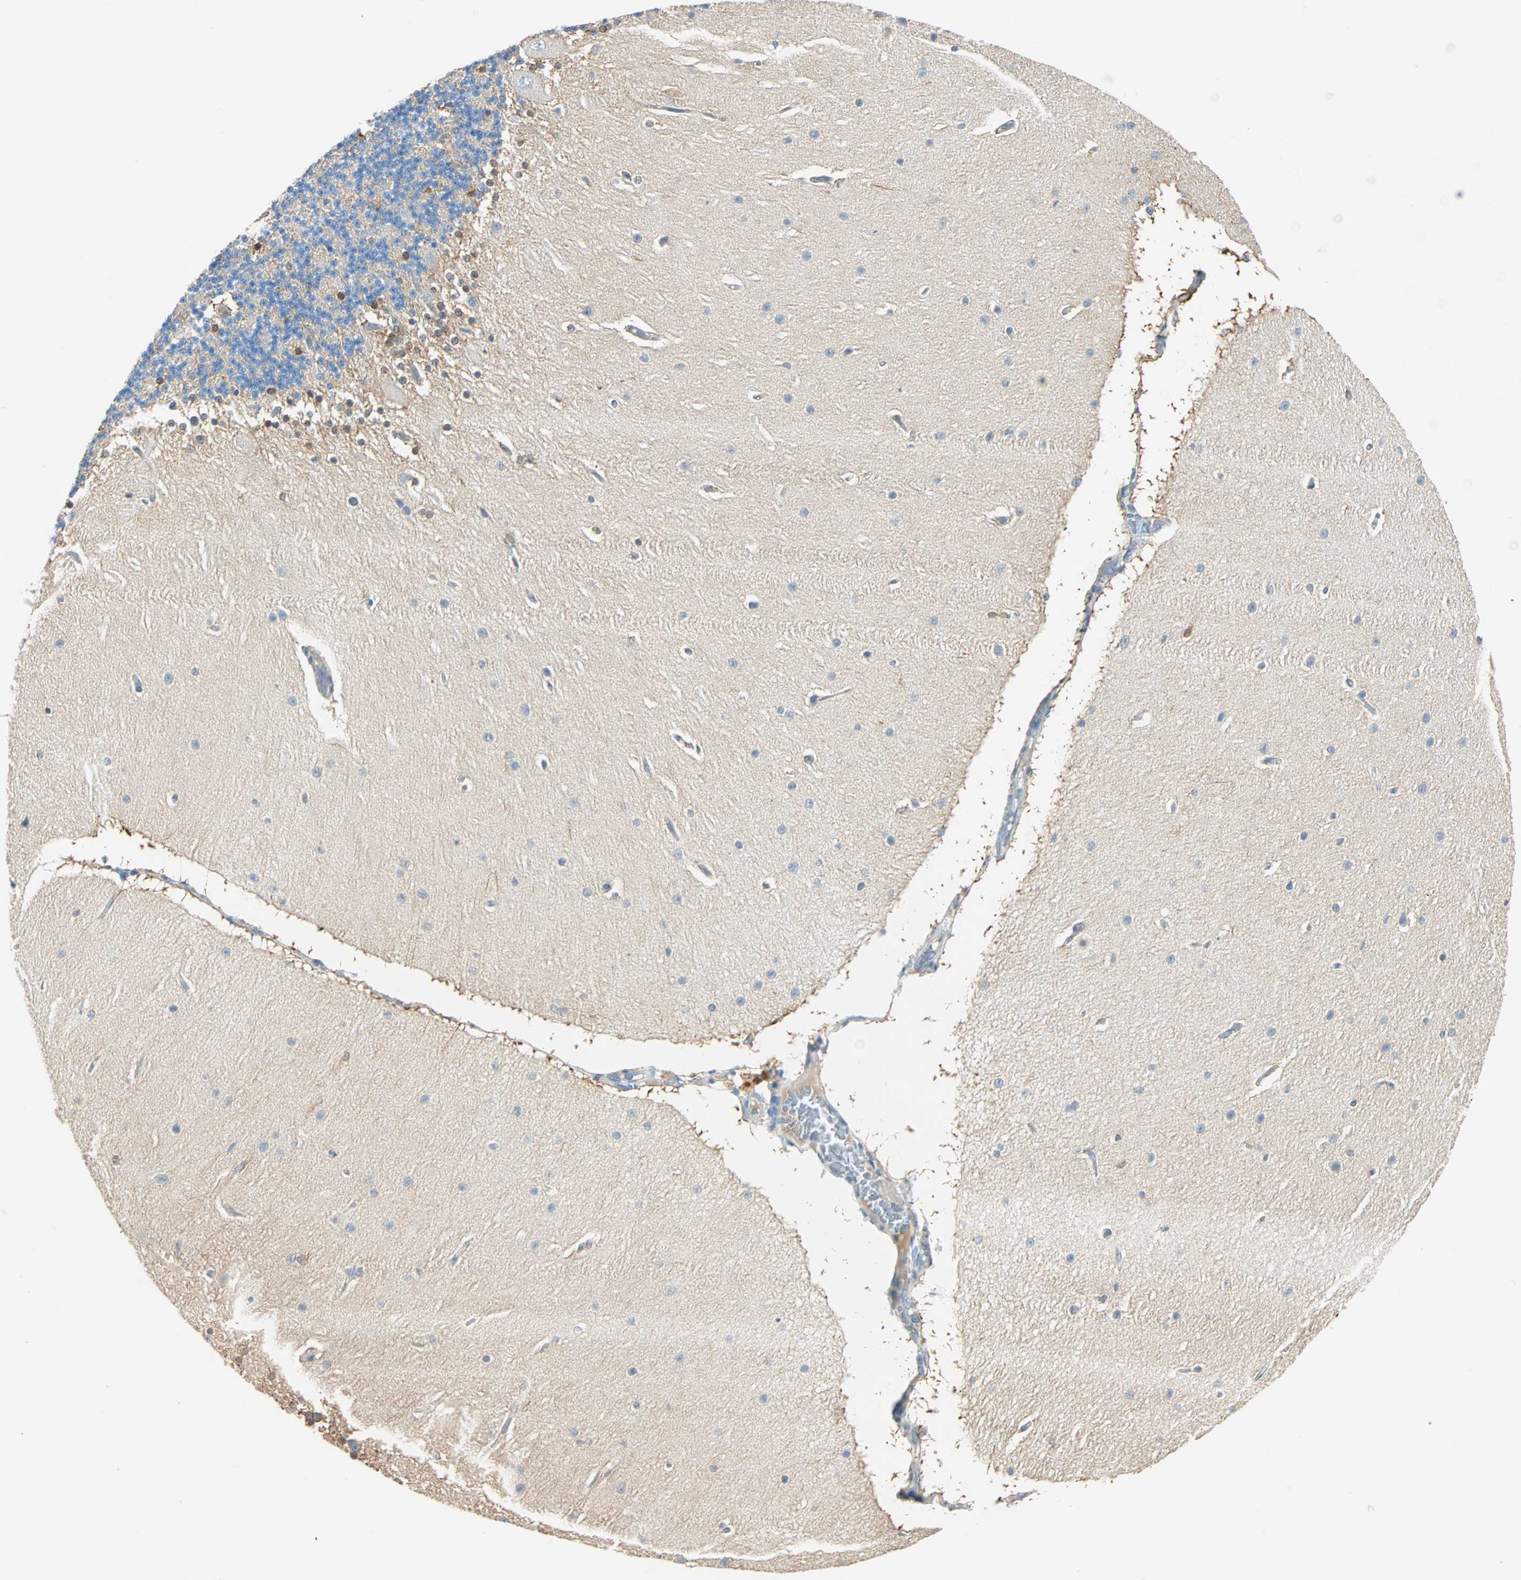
{"staining": {"intensity": "moderate", "quantity": "<25%", "location": "cytoplasmic/membranous"}, "tissue": "cerebellum", "cell_type": "Cells in granular layer", "image_type": "normal", "snomed": [{"axis": "morphology", "description": "Normal tissue, NOS"}, {"axis": "topography", "description": "Cerebellum"}], "caption": "High-power microscopy captured an immunohistochemistry micrograph of normal cerebellum, revealing moderate cytoplasmic/membranous expression in approximately <25% of cells in granular layer.", "gene": "ATF6", "patient": {"sex": "female", "age": 54}}